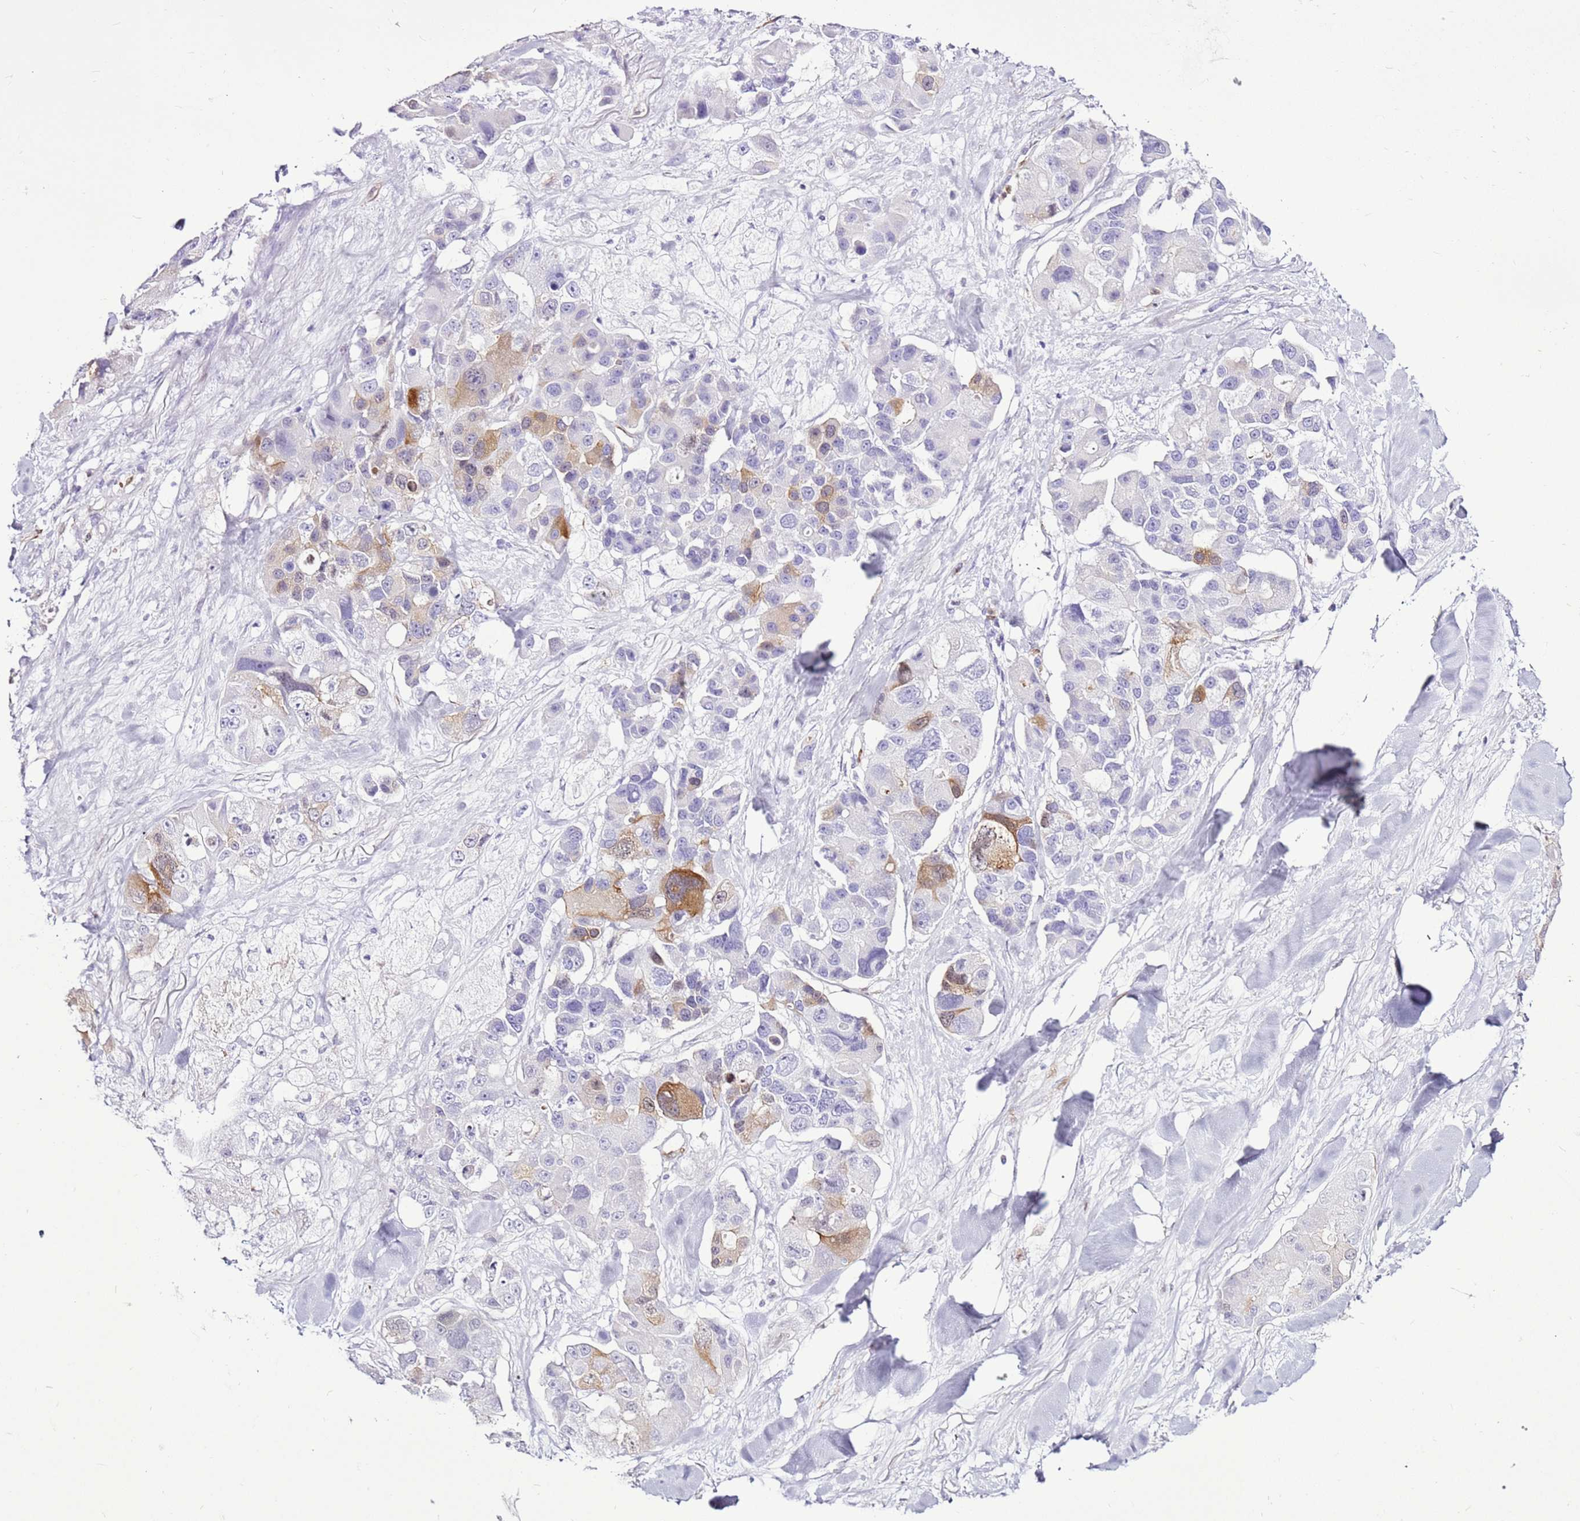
{"staining": {"intensity": "moderate", "quantity": "<25%", "location": "cytoplasmic/membranous"}, "tissue": "lung cancer", "cell_type": "Tumor cells", "image_type": "cancer", "snomed": [{"axis": "morphology", "description": "Adenocarcinoma, NOS"}, {"axis": "topography", "description": "Lung"}], "caption": "Immunohistochemistry photomicrograph of neoplastic tissue: human lung cancer stained using immunohistochemistry (IHC) reveals low levels of moderate protein expression localized specifically in the cytoplasmic/membranous of tumor cells, appearing as a cytoplasmic/membranous brown color.", "gene": "SPC25", "patient": {"sex": "female", "age": 54}}